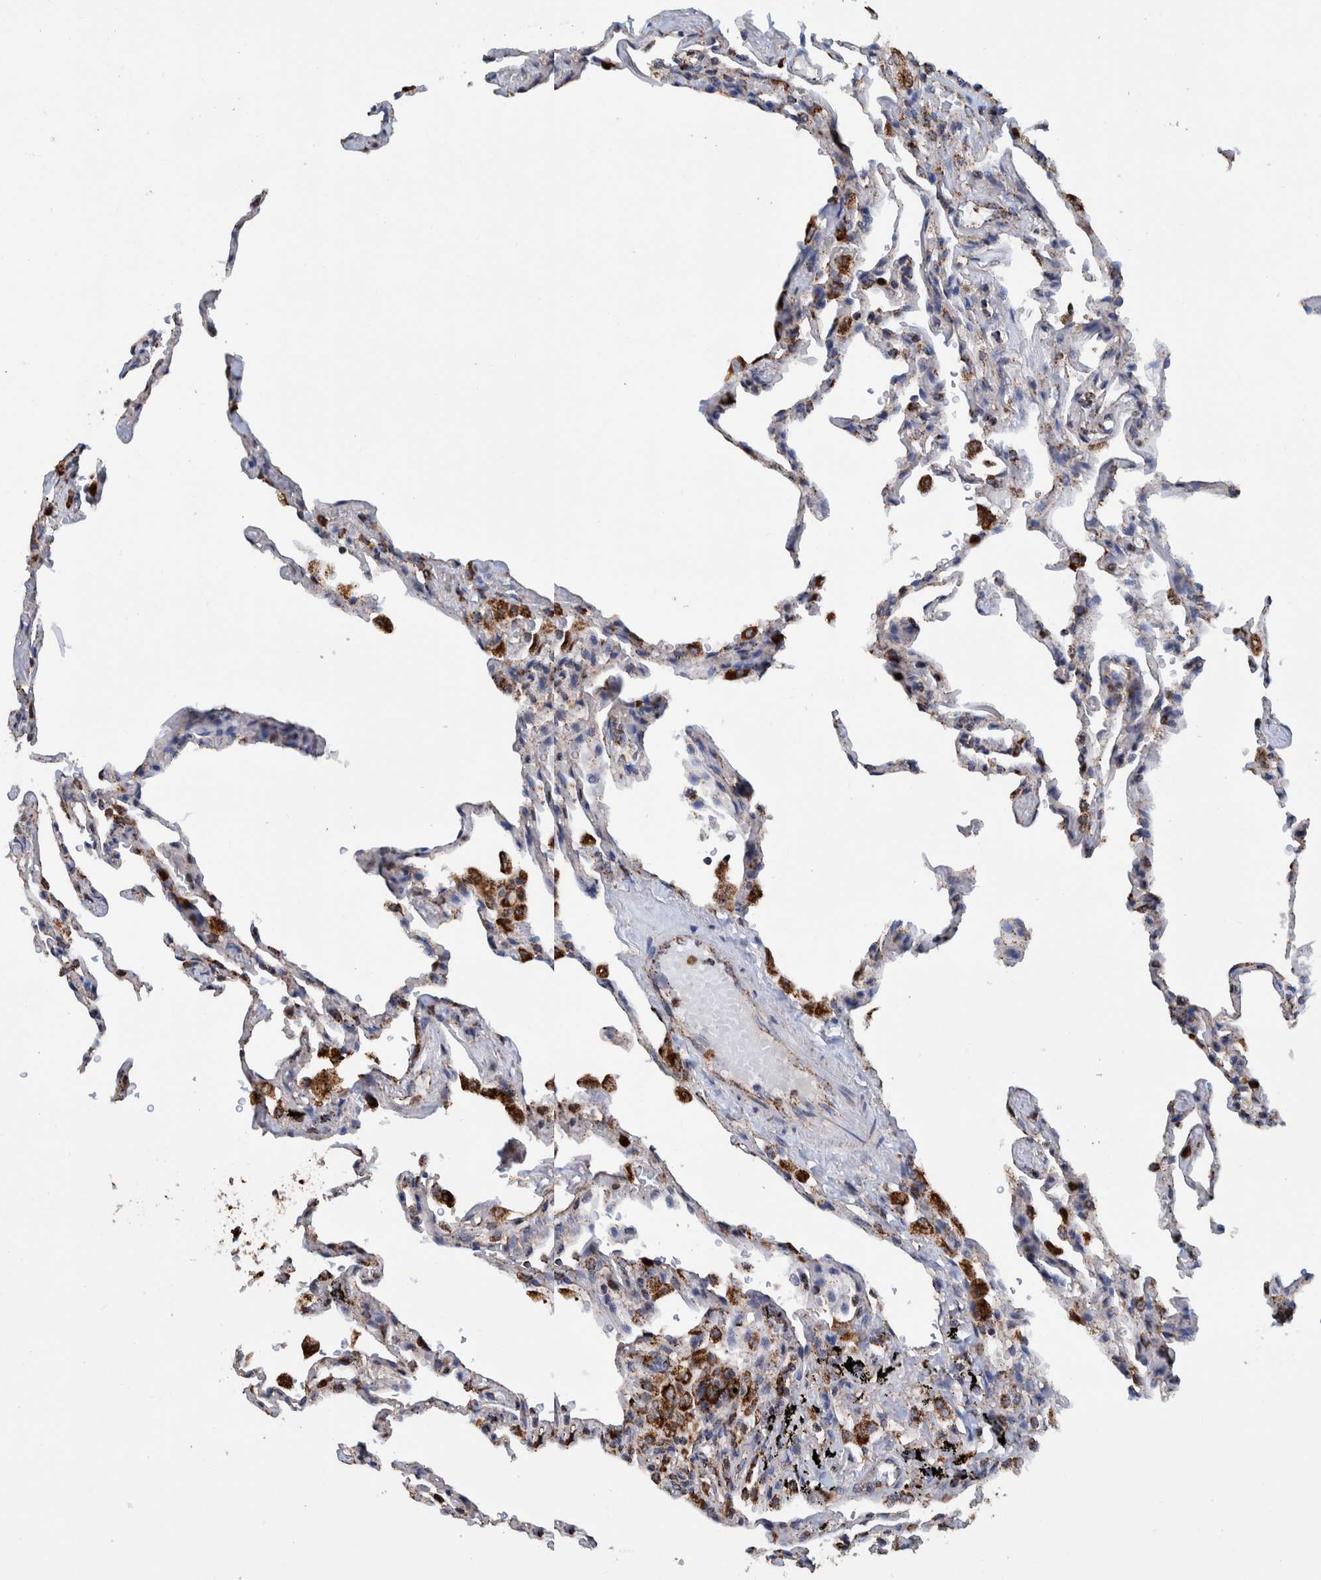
{"staining": {"intensity": "weak", "quantity": "<25%", "location": "cytoplasmic/membranous"}, "tissue": "lung", "cell_type": "Alveolar cells", "image_type": "normal", "snomed": [{"axis": "morphology", "description": "Normal tissue, NOS"}, {"axis": "topography", "description": "Lung"}], "caption": "Alveolar cells are negative for brown protein staining in benign lung. Nuclei are stained in blue.", "gene": "DECR1", "patient": {"sex": "male", "age": 59}}